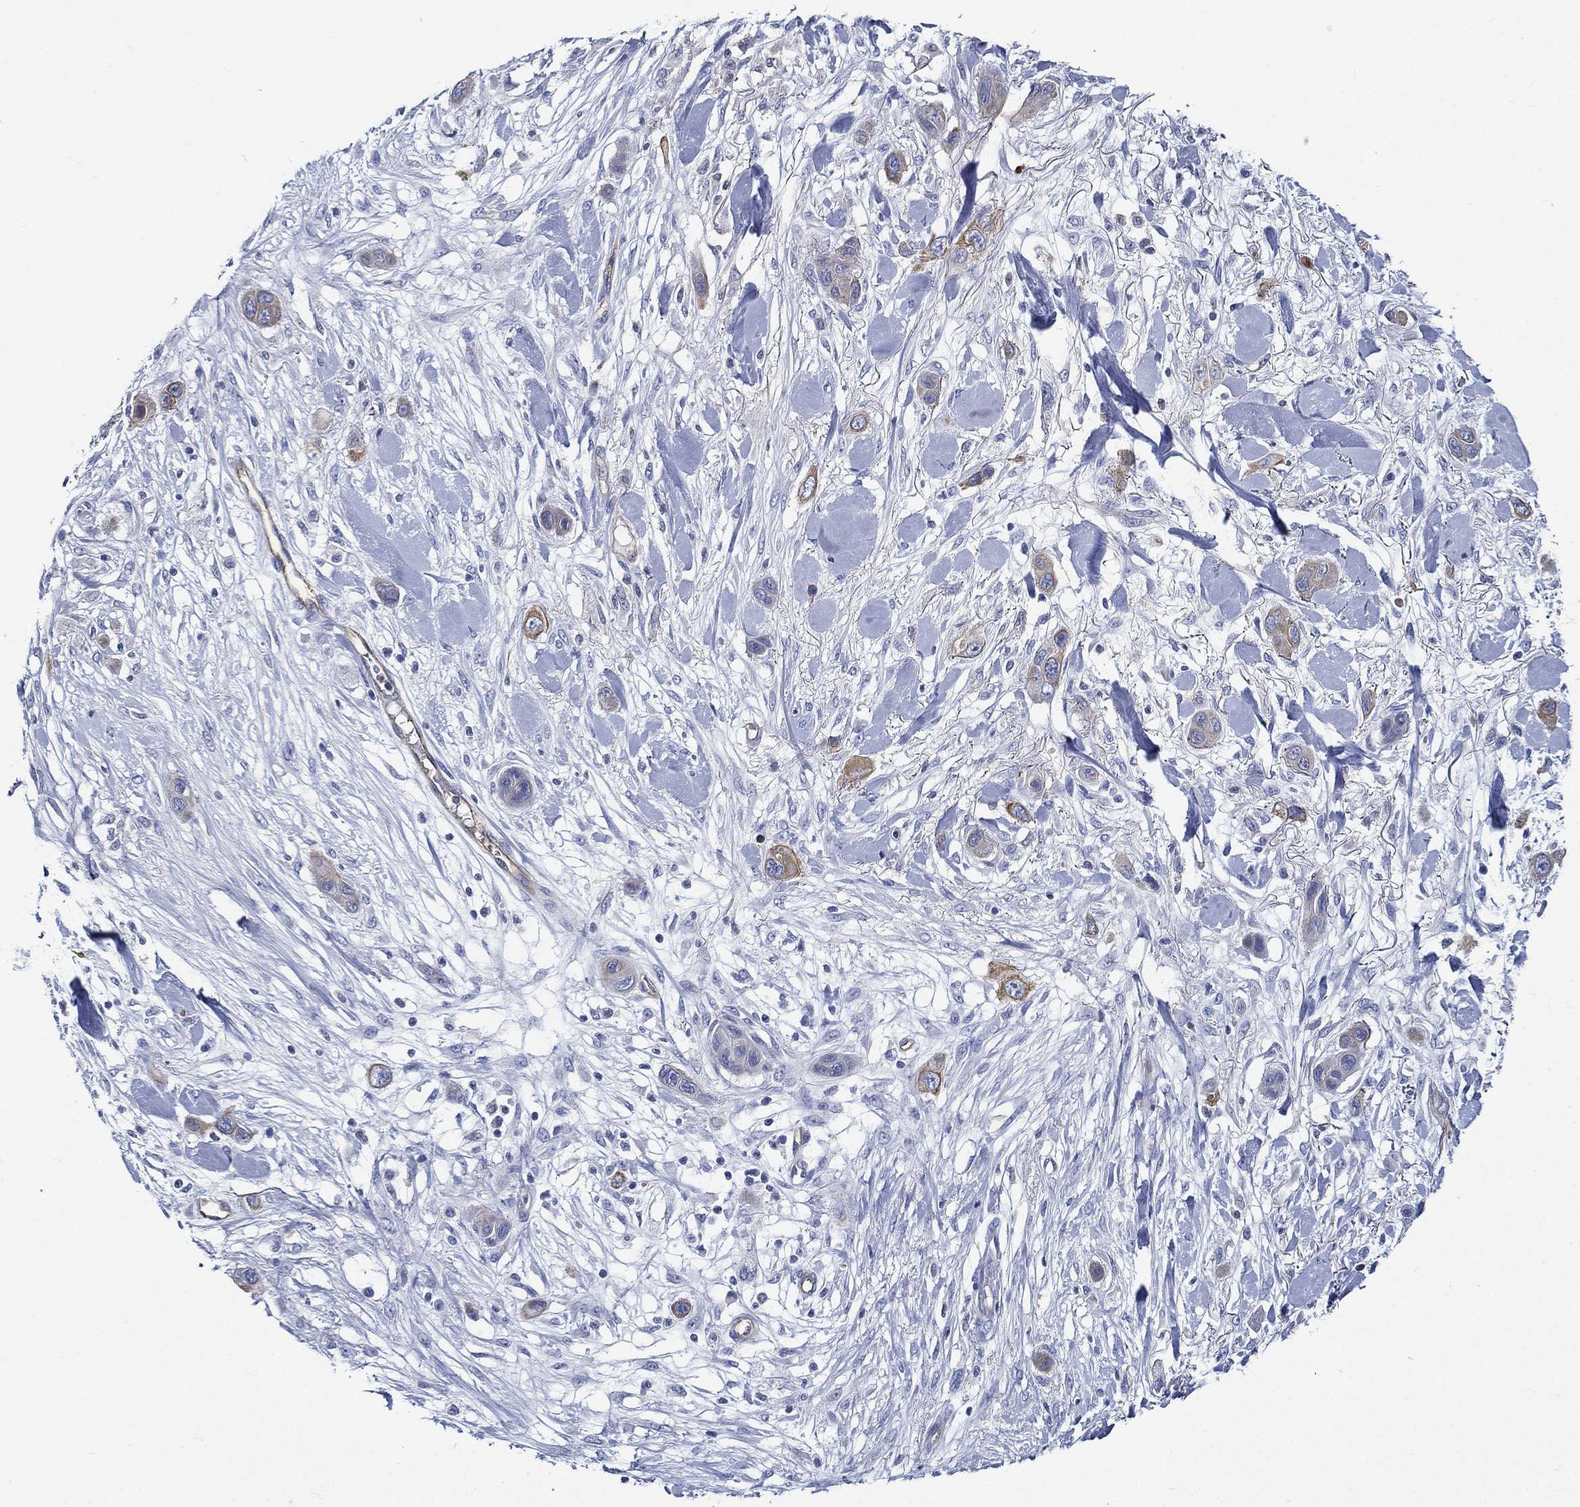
{"staining": {"intensity": "moderate", "quantity": "<25%", "location": "cytoplasmic/membranous"}, "tissue": "skin cancer", "cell_type": "Tumor cells", "image_type": "cancer", "snomed": [{"axis": "morphology", "description": "Squamous cell carcinoma, NOS"}, {"axis": "topography", "description": "Skin"}], "caption": "Immunohistochemical staining of skin cancer (squamous cell carcinoma) shows moderate cytoplasmic/membranous protein positivity in approximately <25% of tumor cells.", "gene": "NEDD9", "patient": {"sex": "male", "age": 79}}